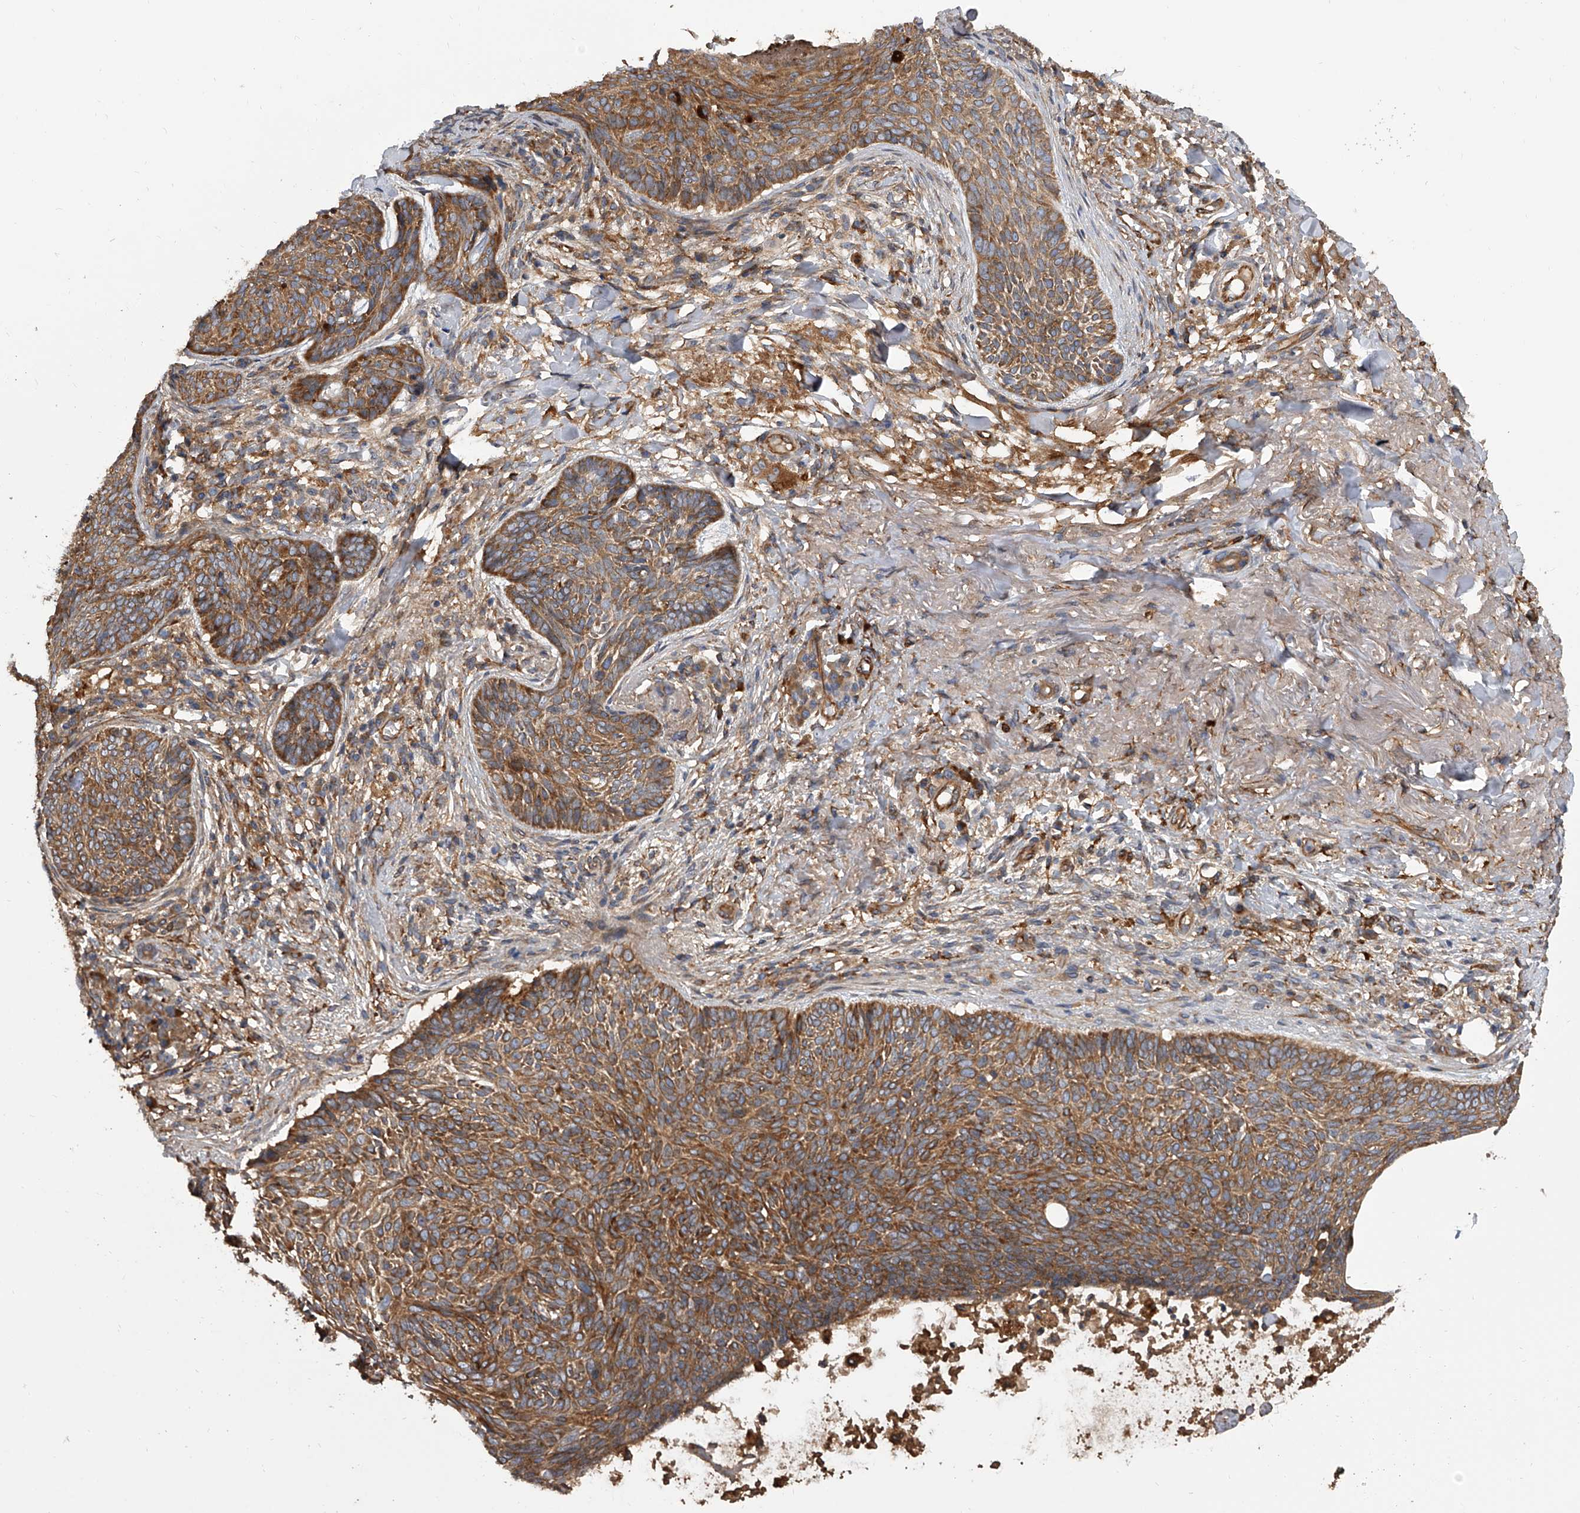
{"staining": {"intensity": "moderate", "quantity": ">75%", "location": "cytoplasmic/membranous"}, "tissue": "skin cancer", "cell_type": "Tumor cells", "image_type": "cancer", "snomed": [{"axis": "morphology", "description": "Basal cell carcinoma"}, {"axis": "topography", "description": "Skin"}], "caption": "This photomicrograph displays basal cell carcinoma (skin) stained with IHC to label a protein in brown. The cytoplasmic/membranous of tumor cells show moderate positivity for the protein. Nuclei are counter-stained blue.", "gene": "EXOC4", "patient": {"sex": "male", "age": 85}}